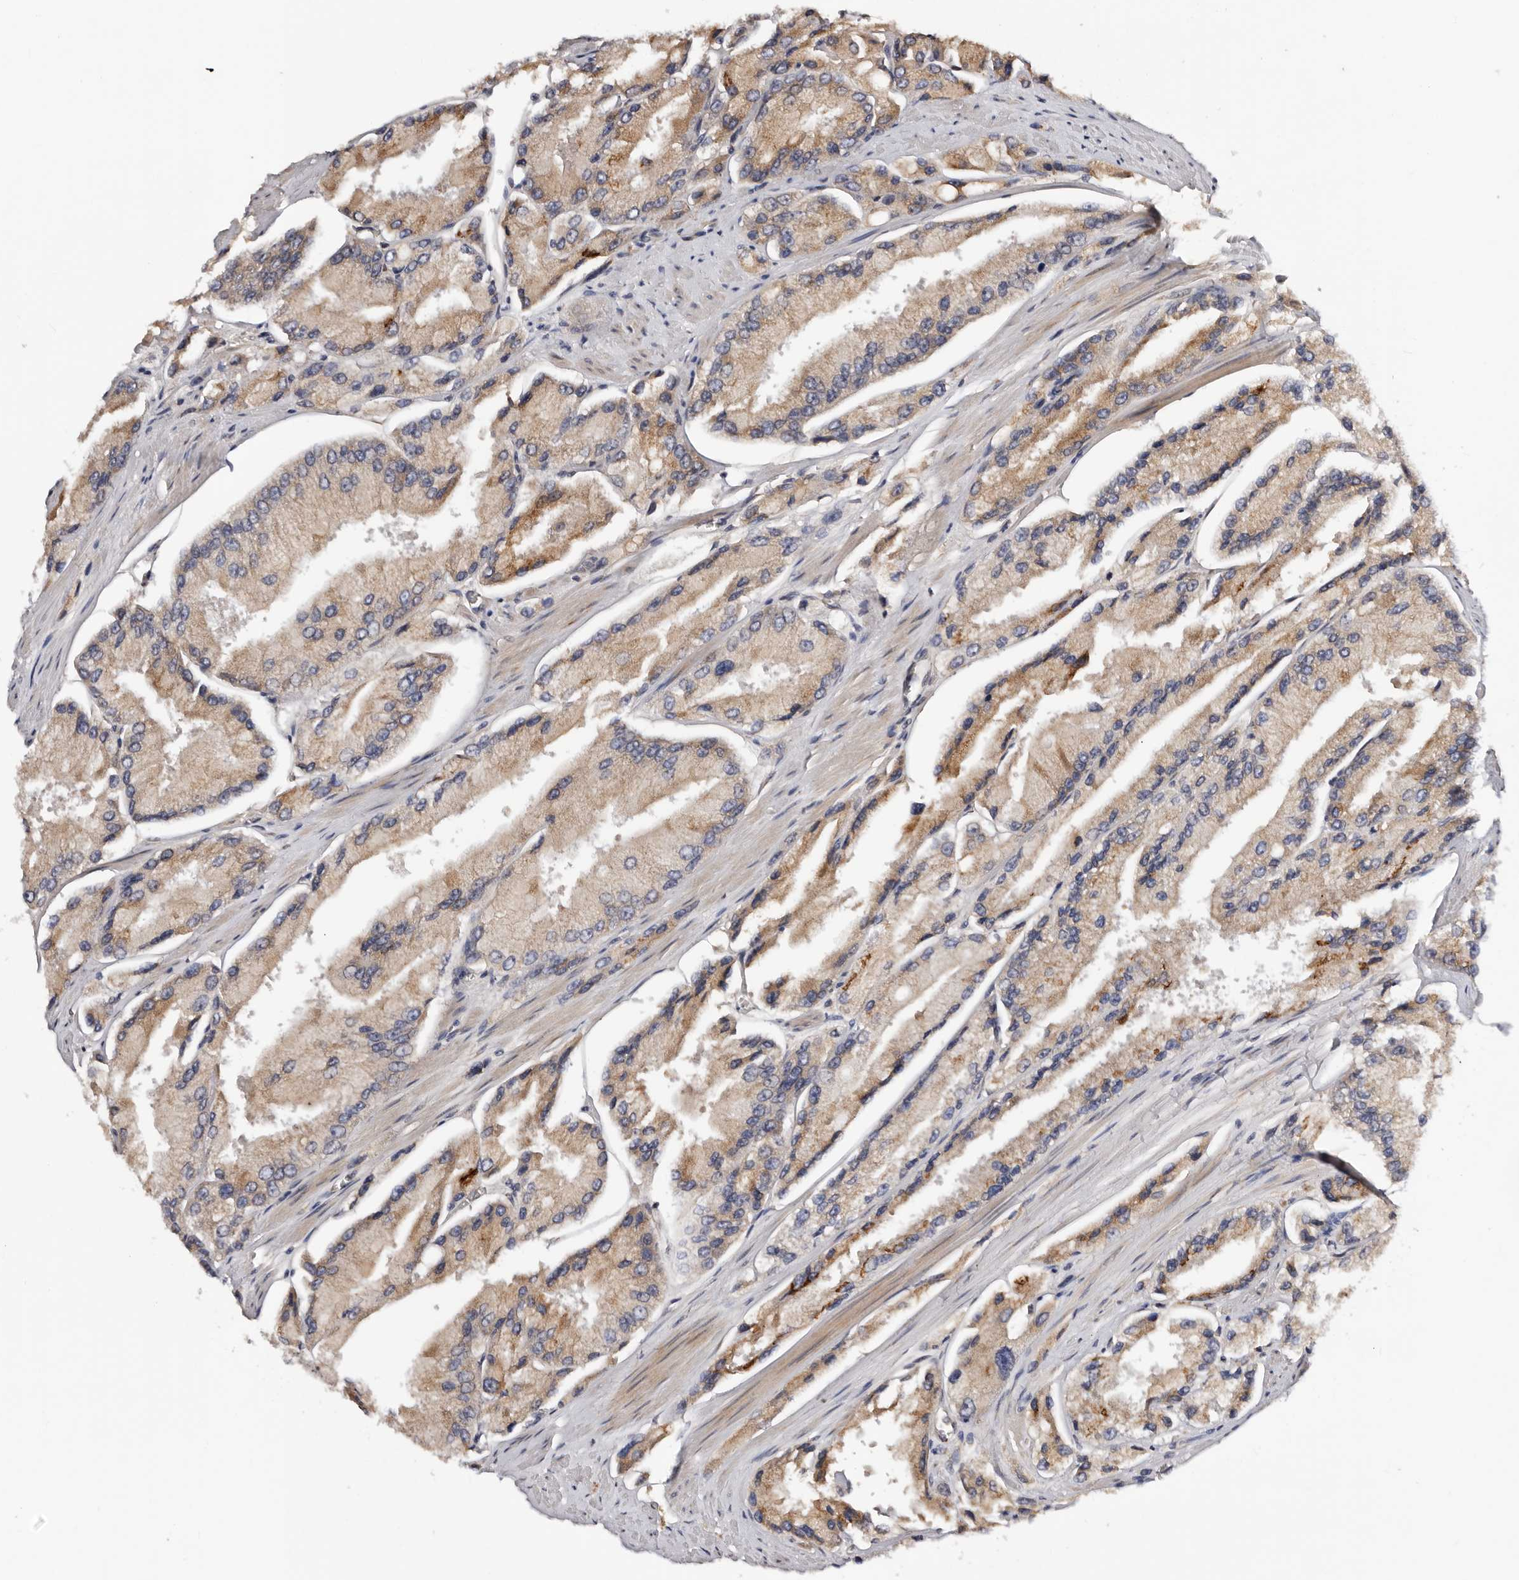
{"staining": {"intensity": "moderate", "quantity": "25%-75%", "location": "cytoplasmic/membranous"}, "tissue": "prostate cancer", "cell_type": "Tumor cells", "image_type": "cancer", "snomed": [{"axis": "morphology", "description": "Adenocarcinoma, High grade"}, {"axis": "topography", "description": "Prostate"}], "caption": "This image exhibits immunohistochemistry staining of prostate cancer (adenocarcinoma (high-grade)), with medium moderate cytoplasmic/membranous staining in approximately 25%-75% of tumor cells.", "gene": "DACT2", "patient": {"sex": "male", "age": 58}}